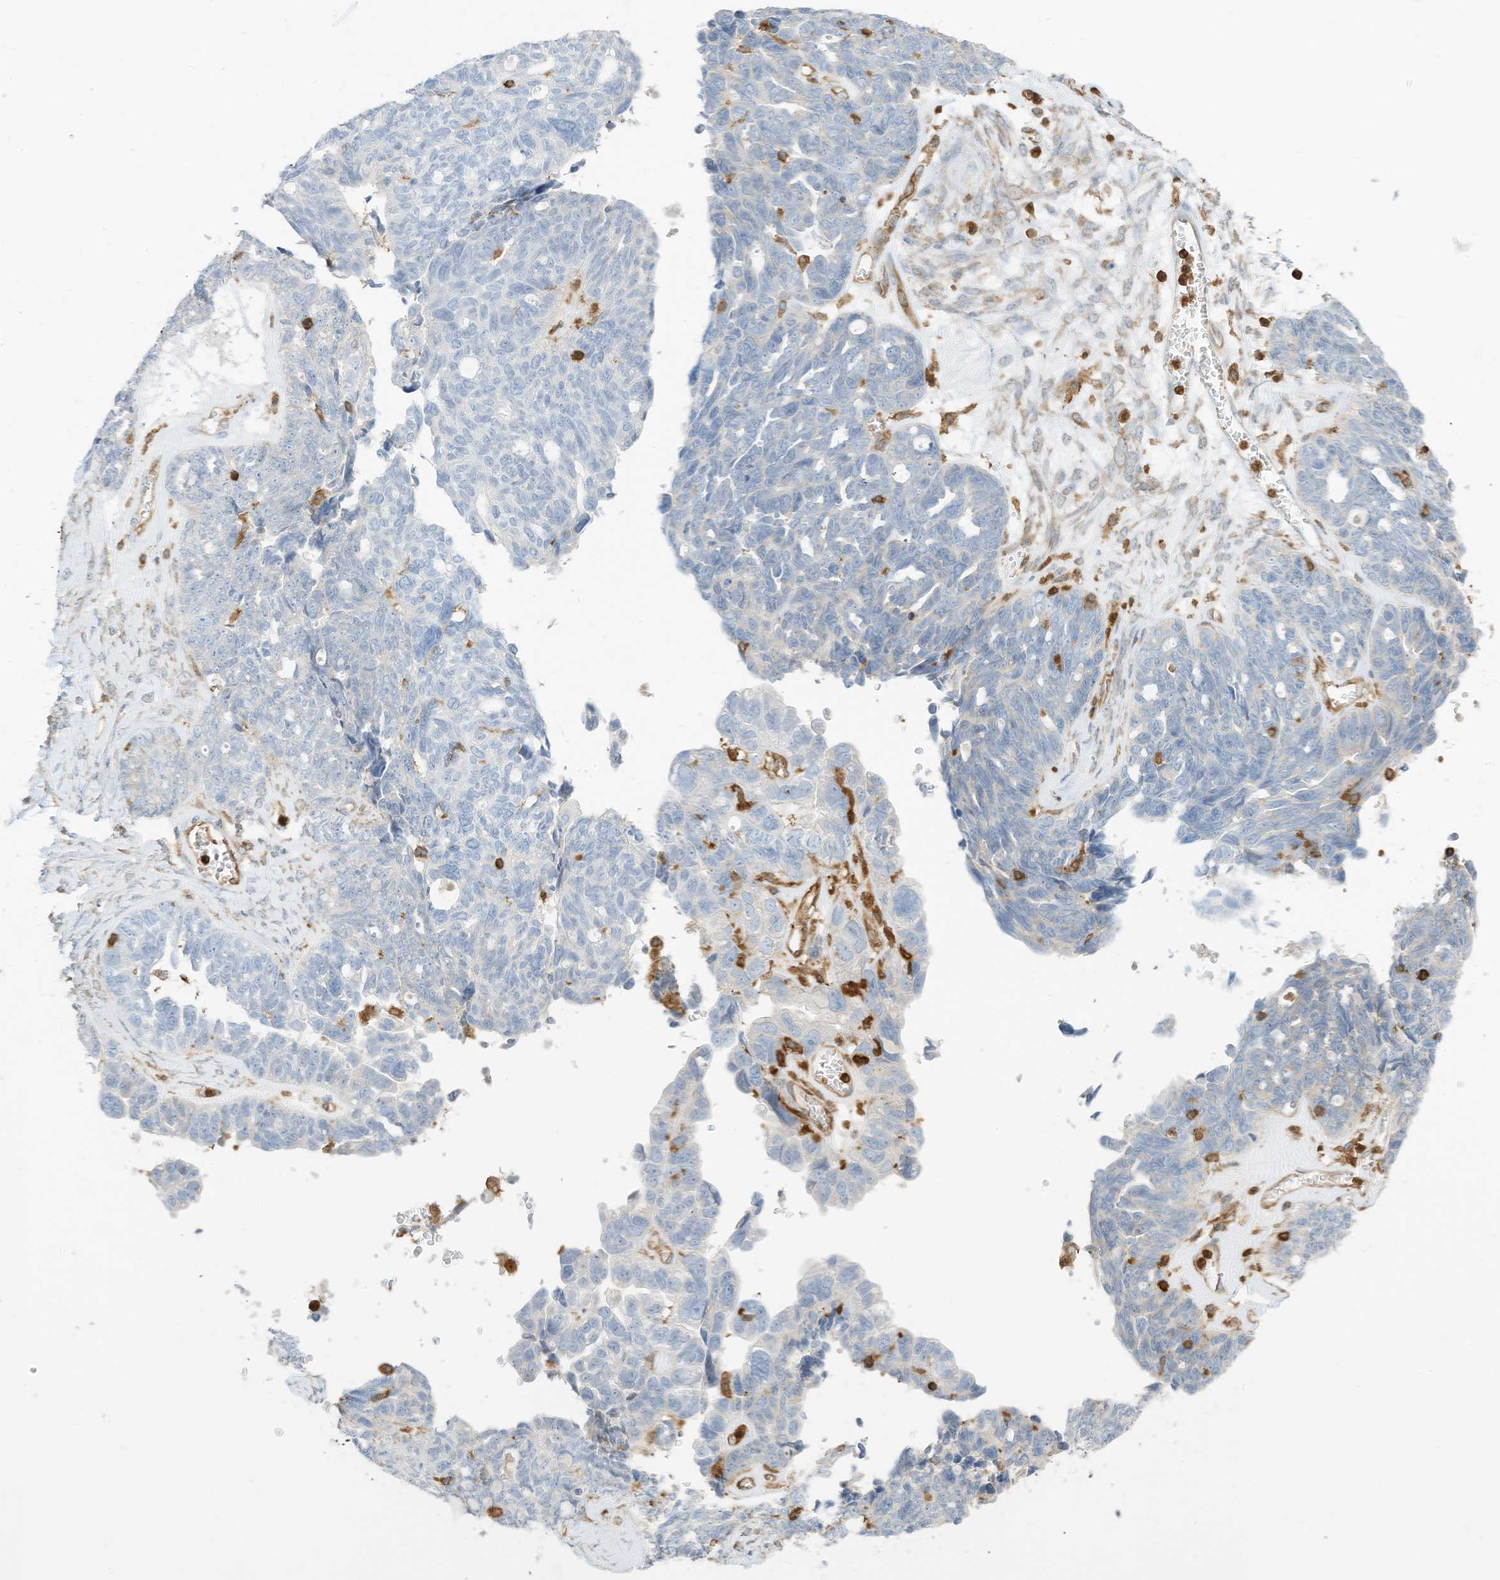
{"staining": {"intensity": "negative", "quantity": "none", "location": "none"}, "tissue": "ovarian cancer", "cell_type": "Tumor cells", "image_type": "cancer", "snomed": [{"axis": "morphology", "description": "Cystadenocarcinoma, serous, NOS"}, {"axis": "topography", "description": "Ovary"}], "caption": "IHC micrograph of neoplastic tissue: ovarian cancer (serous cystadenocarcinoma) stained with DAB displays no significant protein expression in tumor cells. (DAB IHC with hematoxylin counter stain).", "gene": "ARHGAP25", "patient": {"sex": "female", "age": 79}}